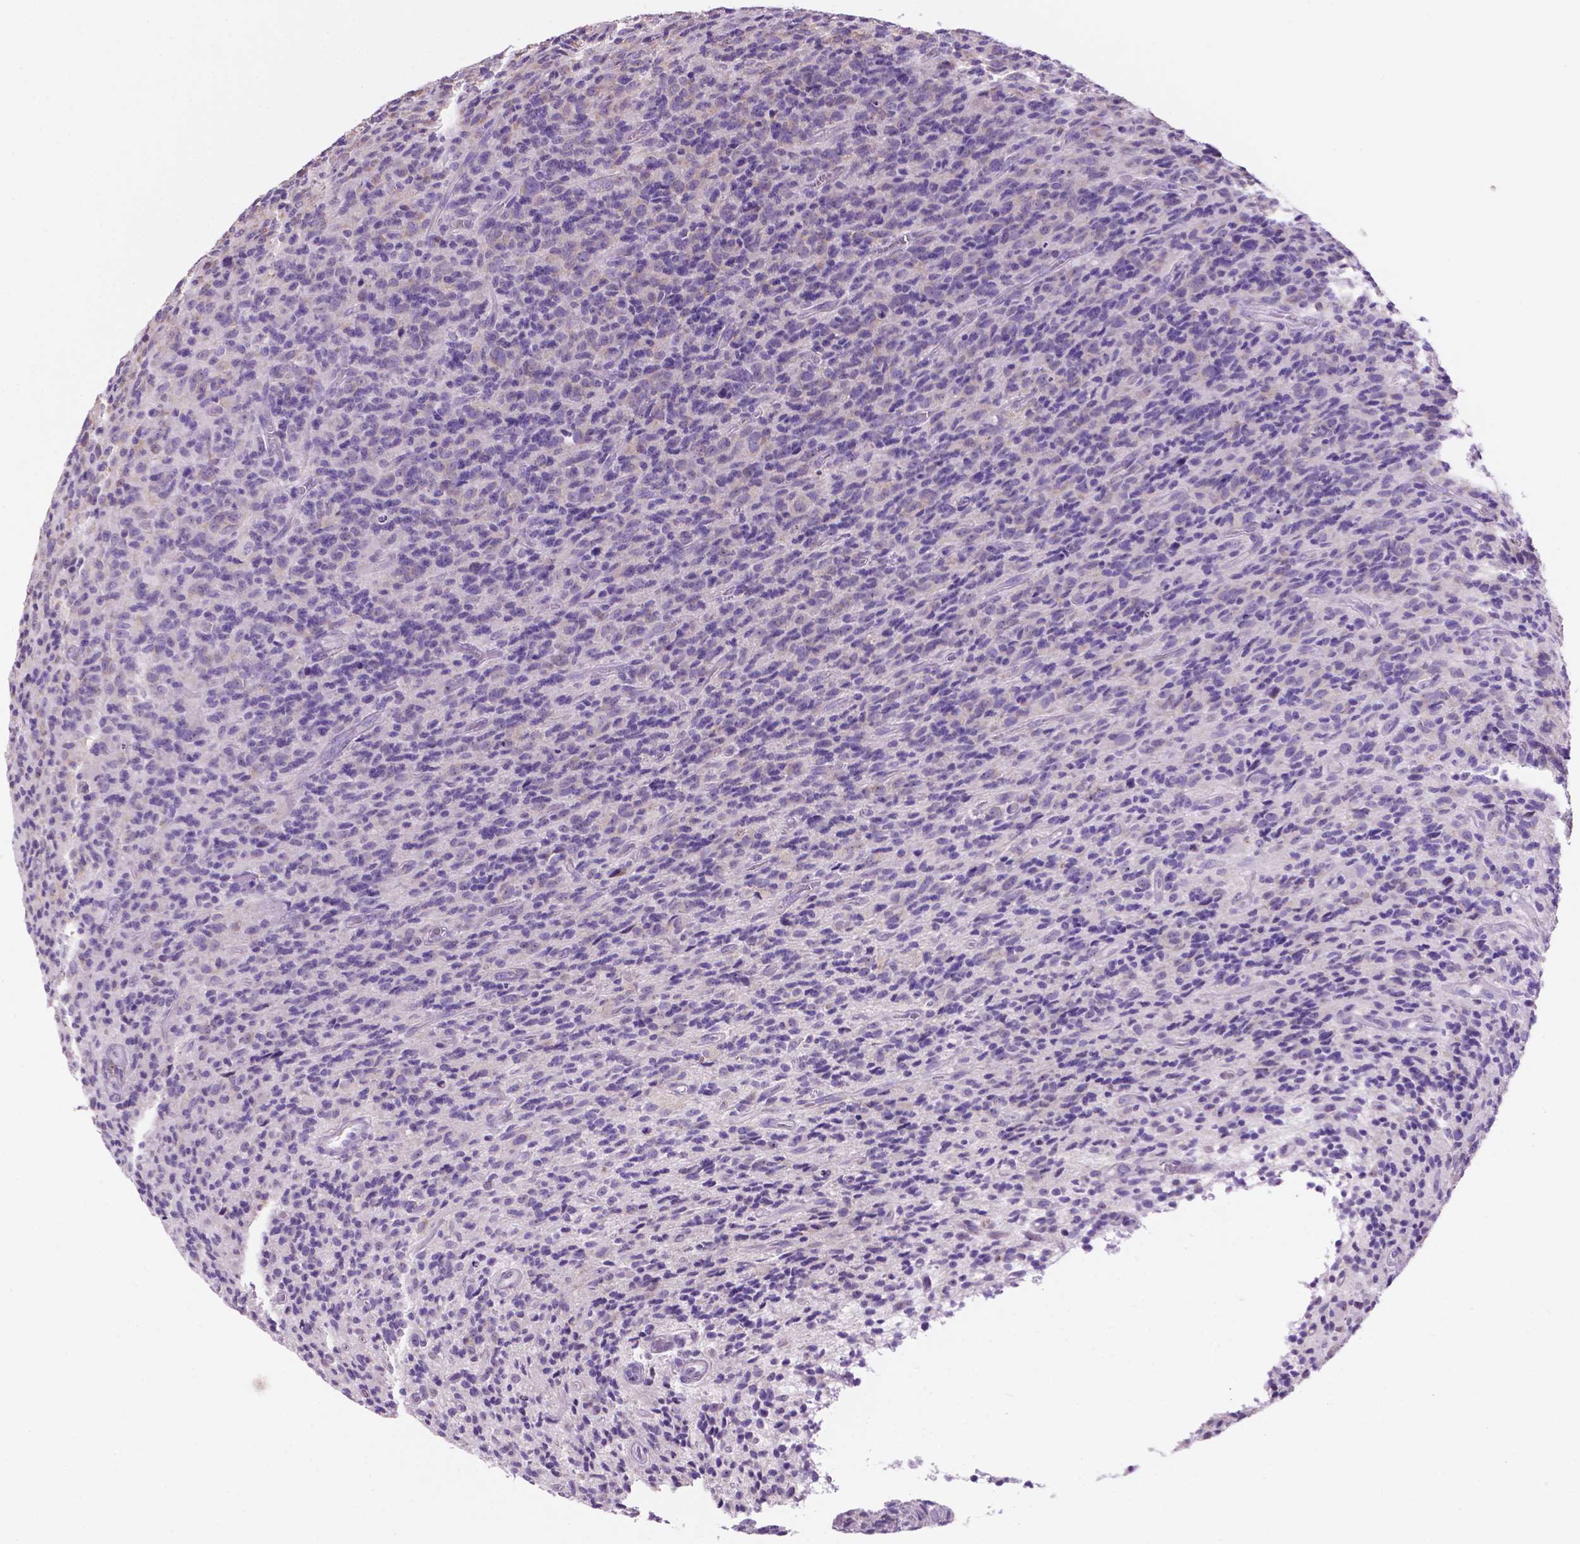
{"staining": {"intensity": "negative", "quantity": "none", "location": "none"}, "tissue": "glioma", "cell_type": "Tumor cells", "image_type": "cancer", "snomed": [{"axis": "morphology", "description": "Glioma, malignant, High grade"}, {"axis": "topography", "description": "Brain"}], "caption": "This is an immunohistochemistry (IHC) photomicrograph of glioma. There is no positivity in tumor cells.", "gene": "SPDYA", "patient": {"sex": "male", "age": 76}}